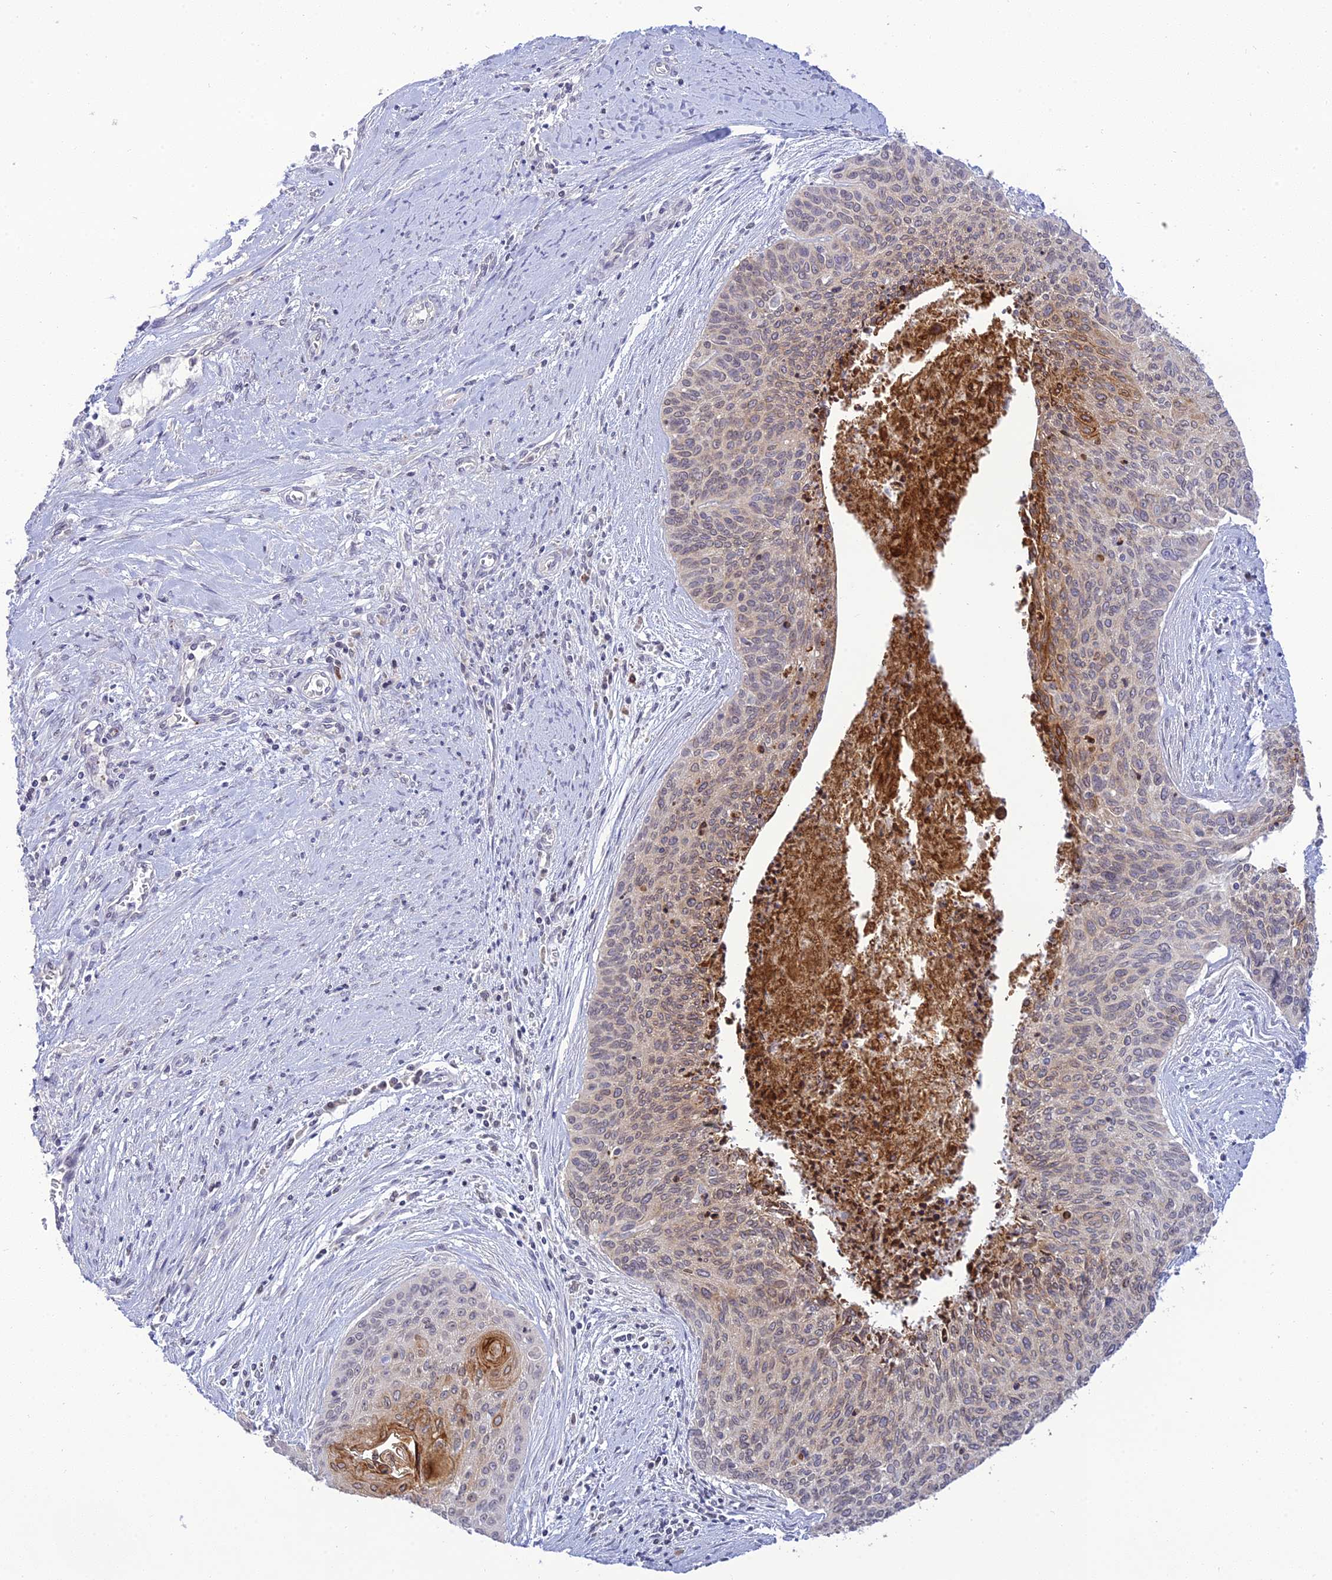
{"staining": {"intensity": "moderate", "quantity": "<25%", "location": "cytoplasmic/membranous"}, "tissue": "cervical cancer", "cell_type": "Tumor cells", "image_type": "cancer", "snomed": [{"axis": "morphology", "description": "Squamous cell carcinoma, NOS"}, {"axis": "topography", "description": "Cervix"}], "caption": "Brown immunohistochemical staining in cervical cancer displays moderate cytoplasmic/membranous staining in about <25% of tumor cells.", "gene": "TMEM40", "patient": {"sex": "female", "age": 55}}